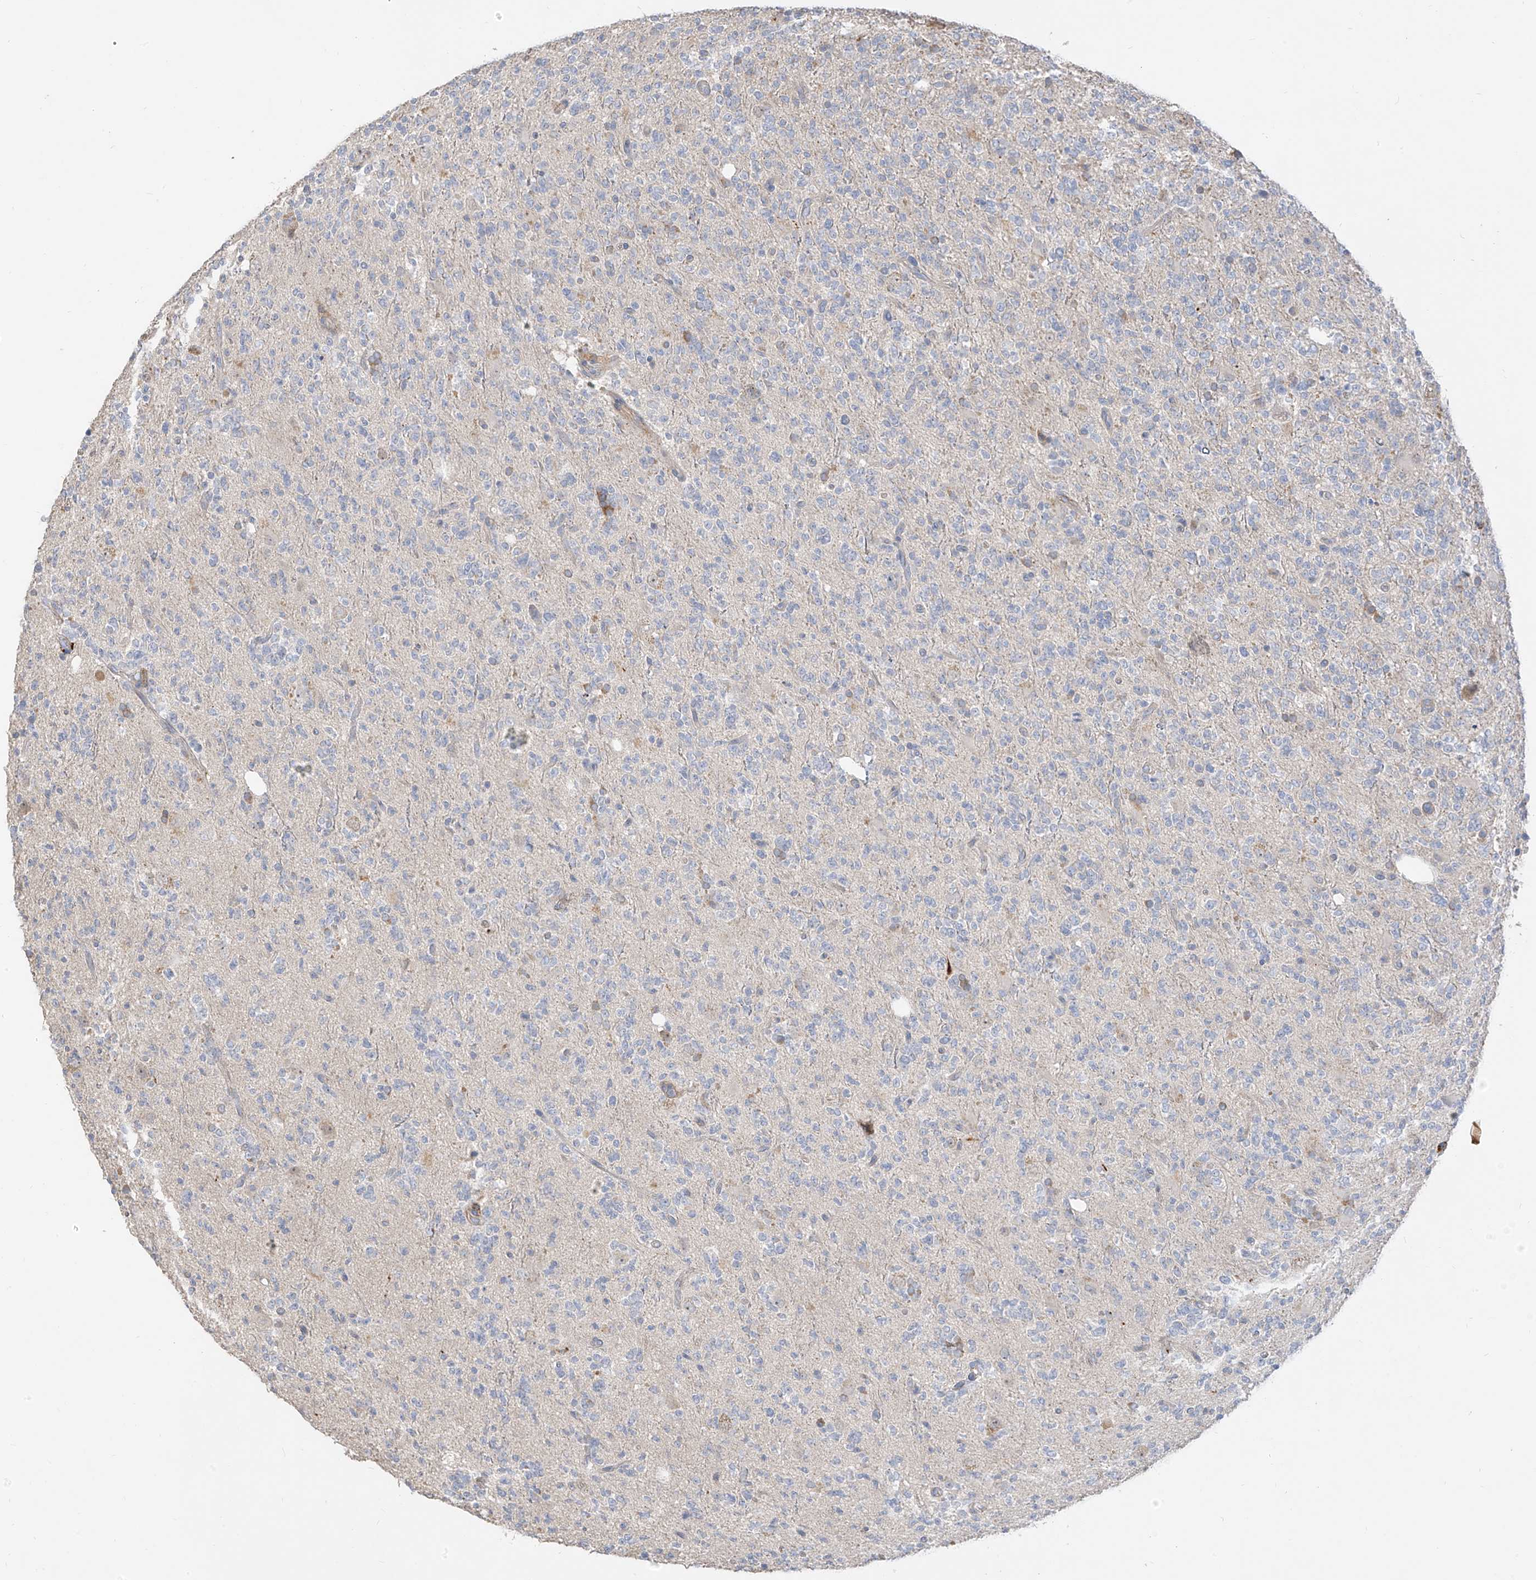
{"staining": {"intensity": "negative", "quantity": "none", "location": "none"}, "tissue": "glioma", "cell_type": "Tumor cells", "image_type": "cancer", "snomed": [{"axis": "morphology", "description": "Glioma, malignant, High grade"}, {"axis": "topography", "description": "Brain"}], "caption": "IHC of glioma displays no positivity in tumor cells.", "gene": "C2orf42", "patient": {"sex": "female", "age": 62}}